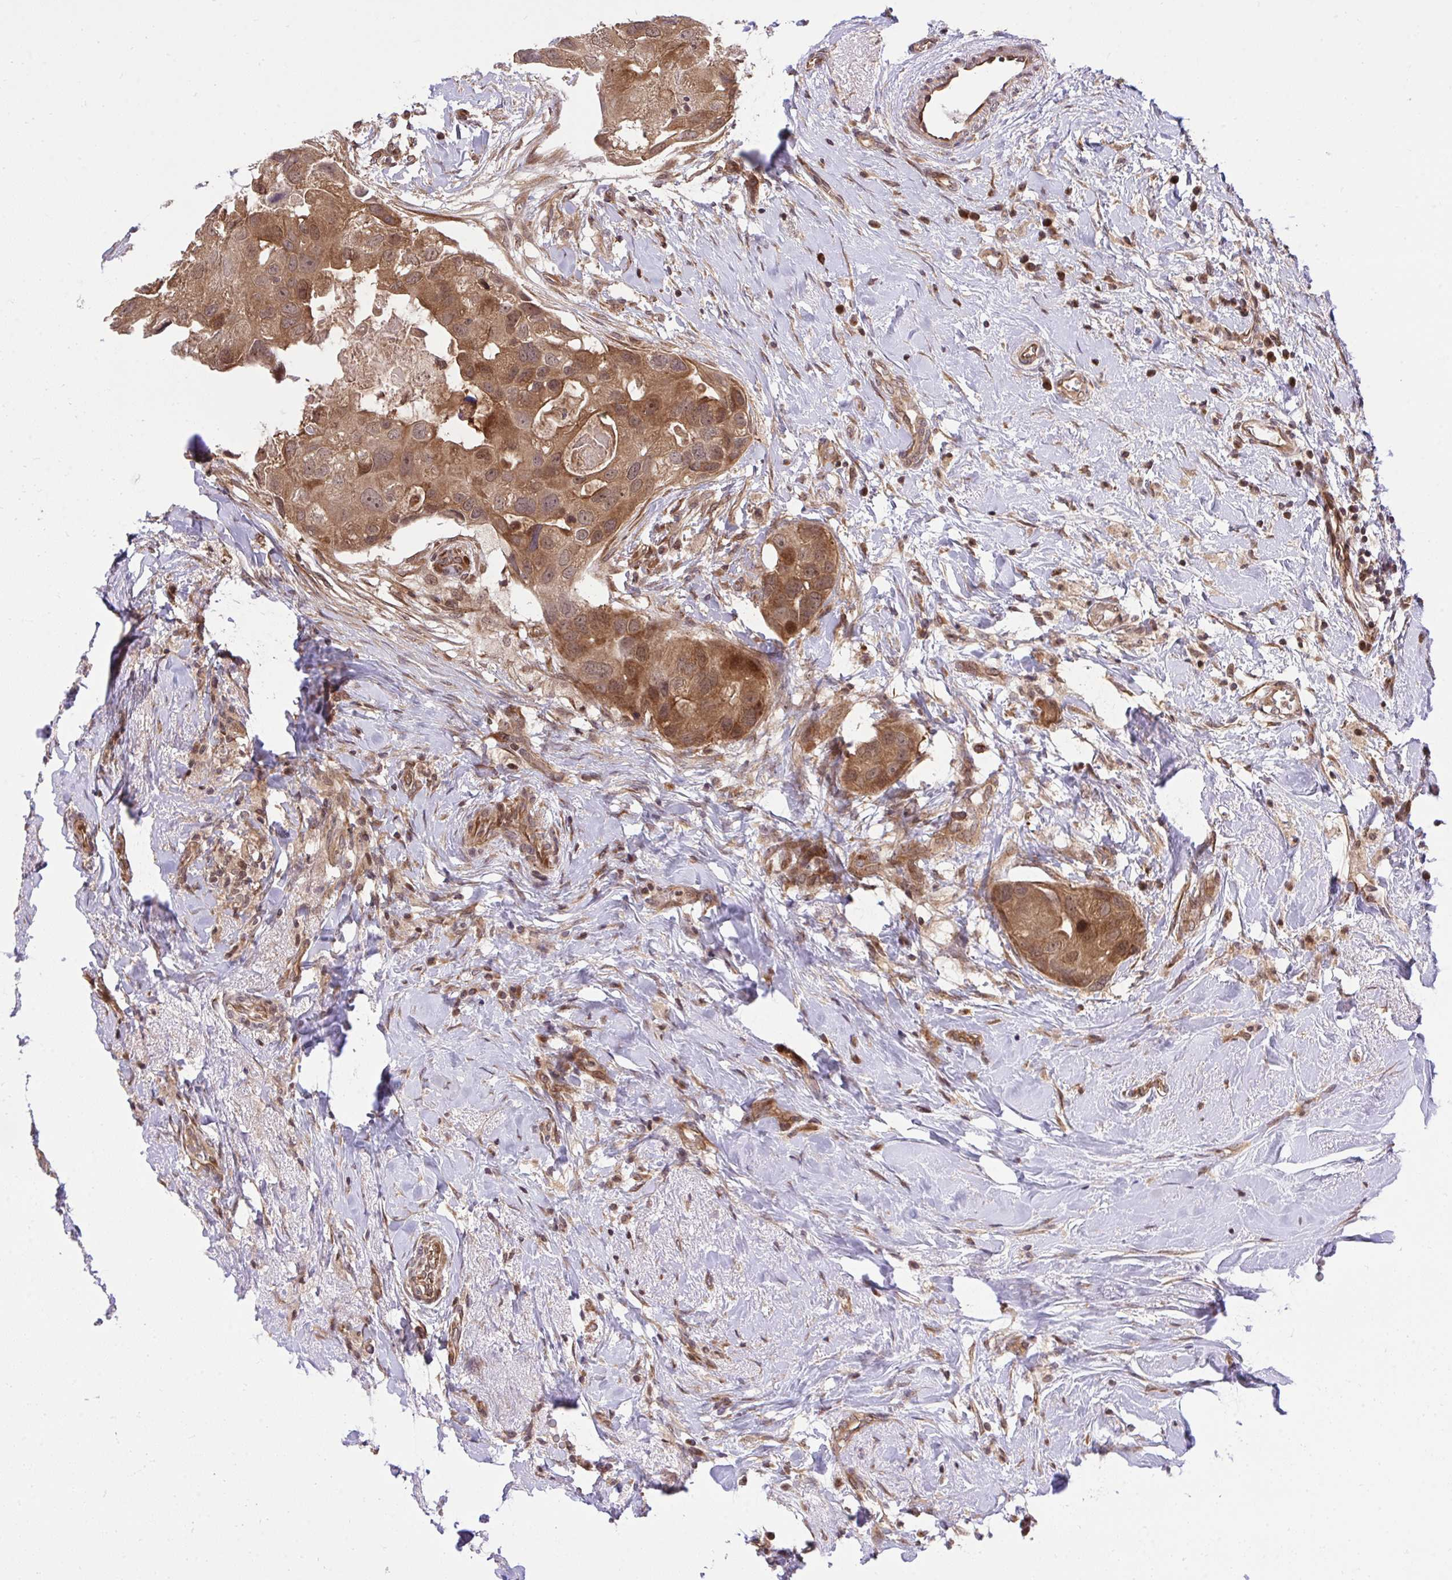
{"staining": {"intensity": "moderate", "quantity": ">75%", "location": "cytoplasmic/membranous"}, "tissue": "breast cancer", "cell_type": "Tumor cells", "image_type": "cancer", "snomed": [{"axis": "morphology", "description": "Duct carcinoma"}, {"axis": "topography", "description": "Breast"}], "caption": "Breast invasive ductal carcinoma stained with a brown dye shows moderate cytoplasmic/membranous positive expression in approximately >75% of tumor cells.", "gene": "ERI1", "patient": {"sex": "female", "age": 43}}